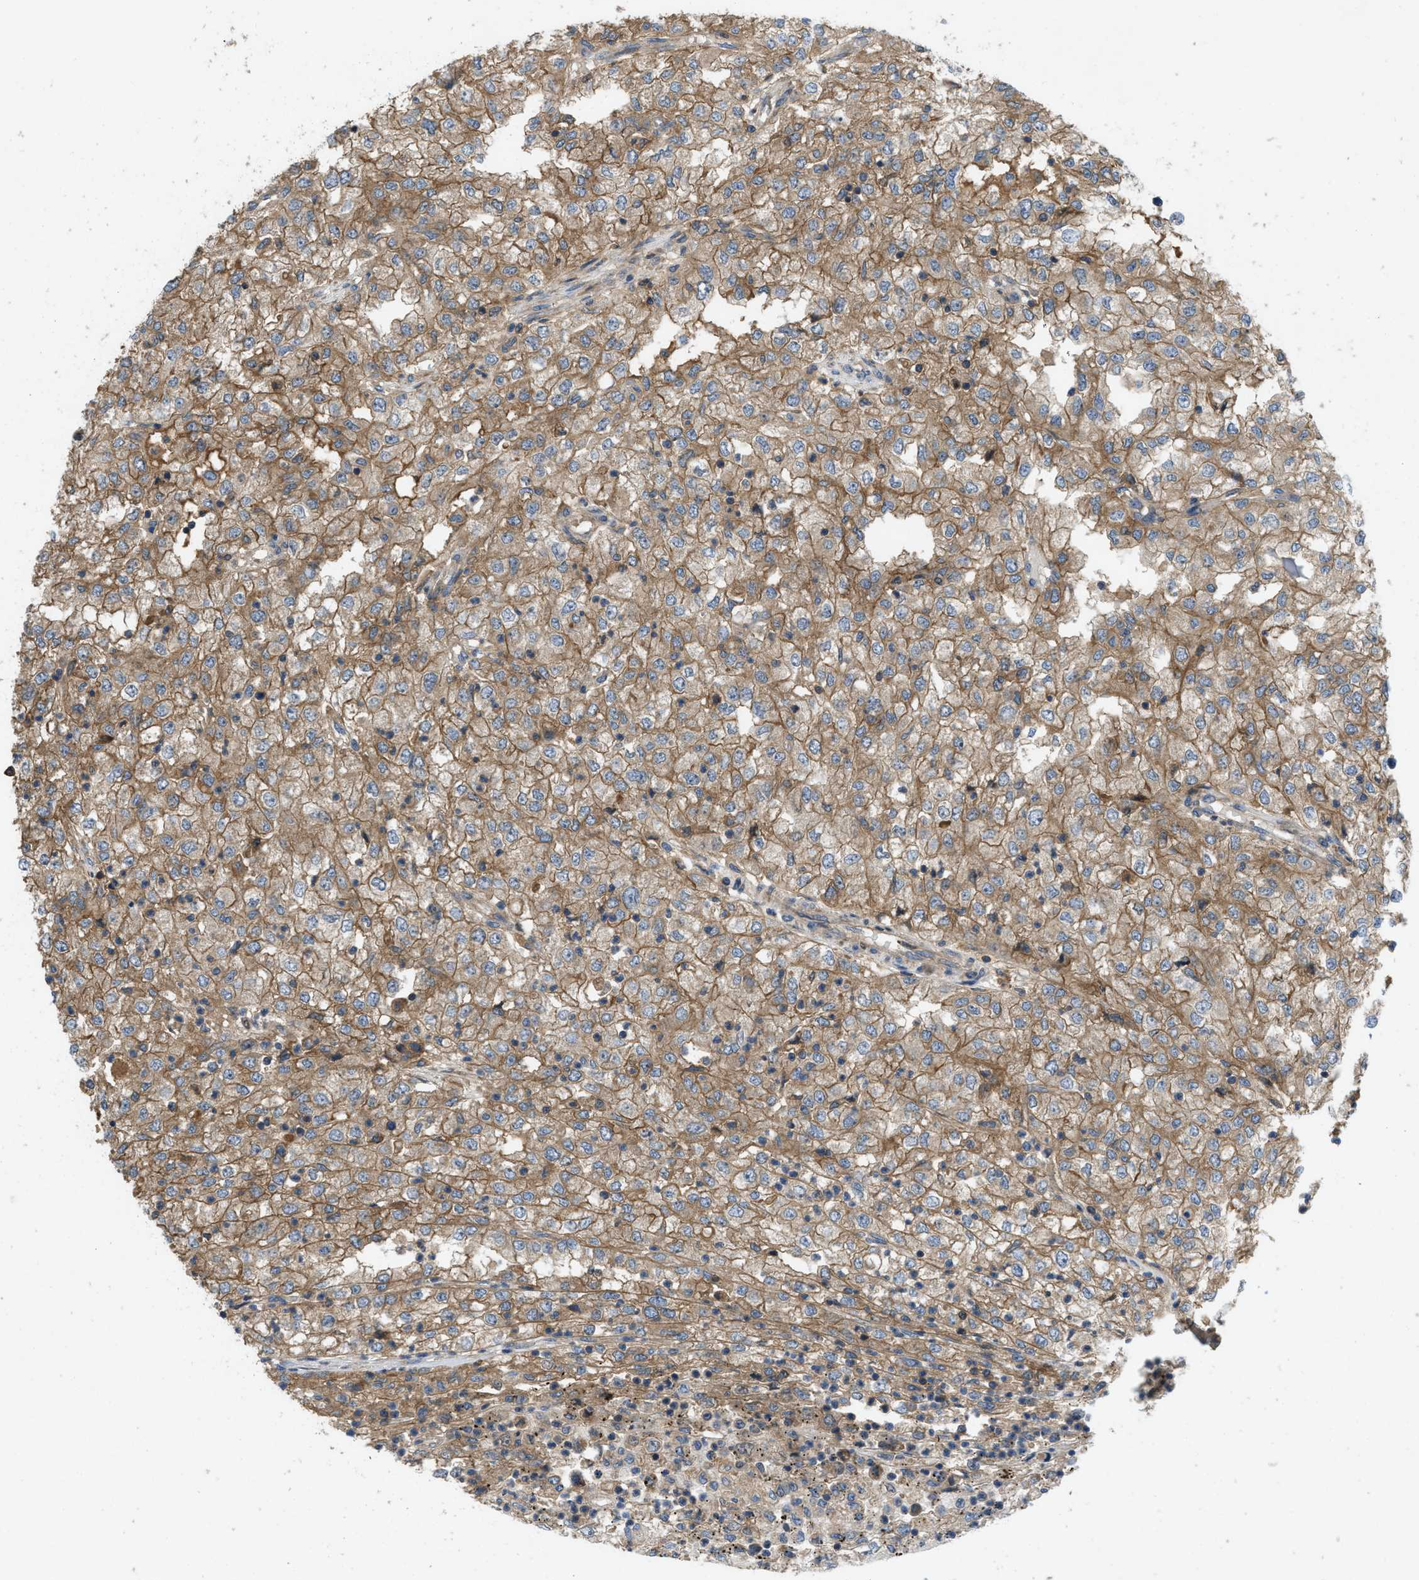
{"staining": {"intensity": "moderate", "quantity": ">75%", "location": "cytoplasmic/membranous"}, "tissue": "renal cancer", "cell_type": "Tumor cells", "image_type": "cancer", "snomed": [{"axis": "morphology", "description": "Adenocarcinoma, NOS"}, {"axis": "topography", "description": "Kidney"}], "caption": "The photomicrograph demonstrates a brown stain indicating the presence of a protein in the cytoplasmic/membranous of tumor cells in renal cancer.", "gene": "CNNM3", "patient": {"sex": "female", "age": 54}}